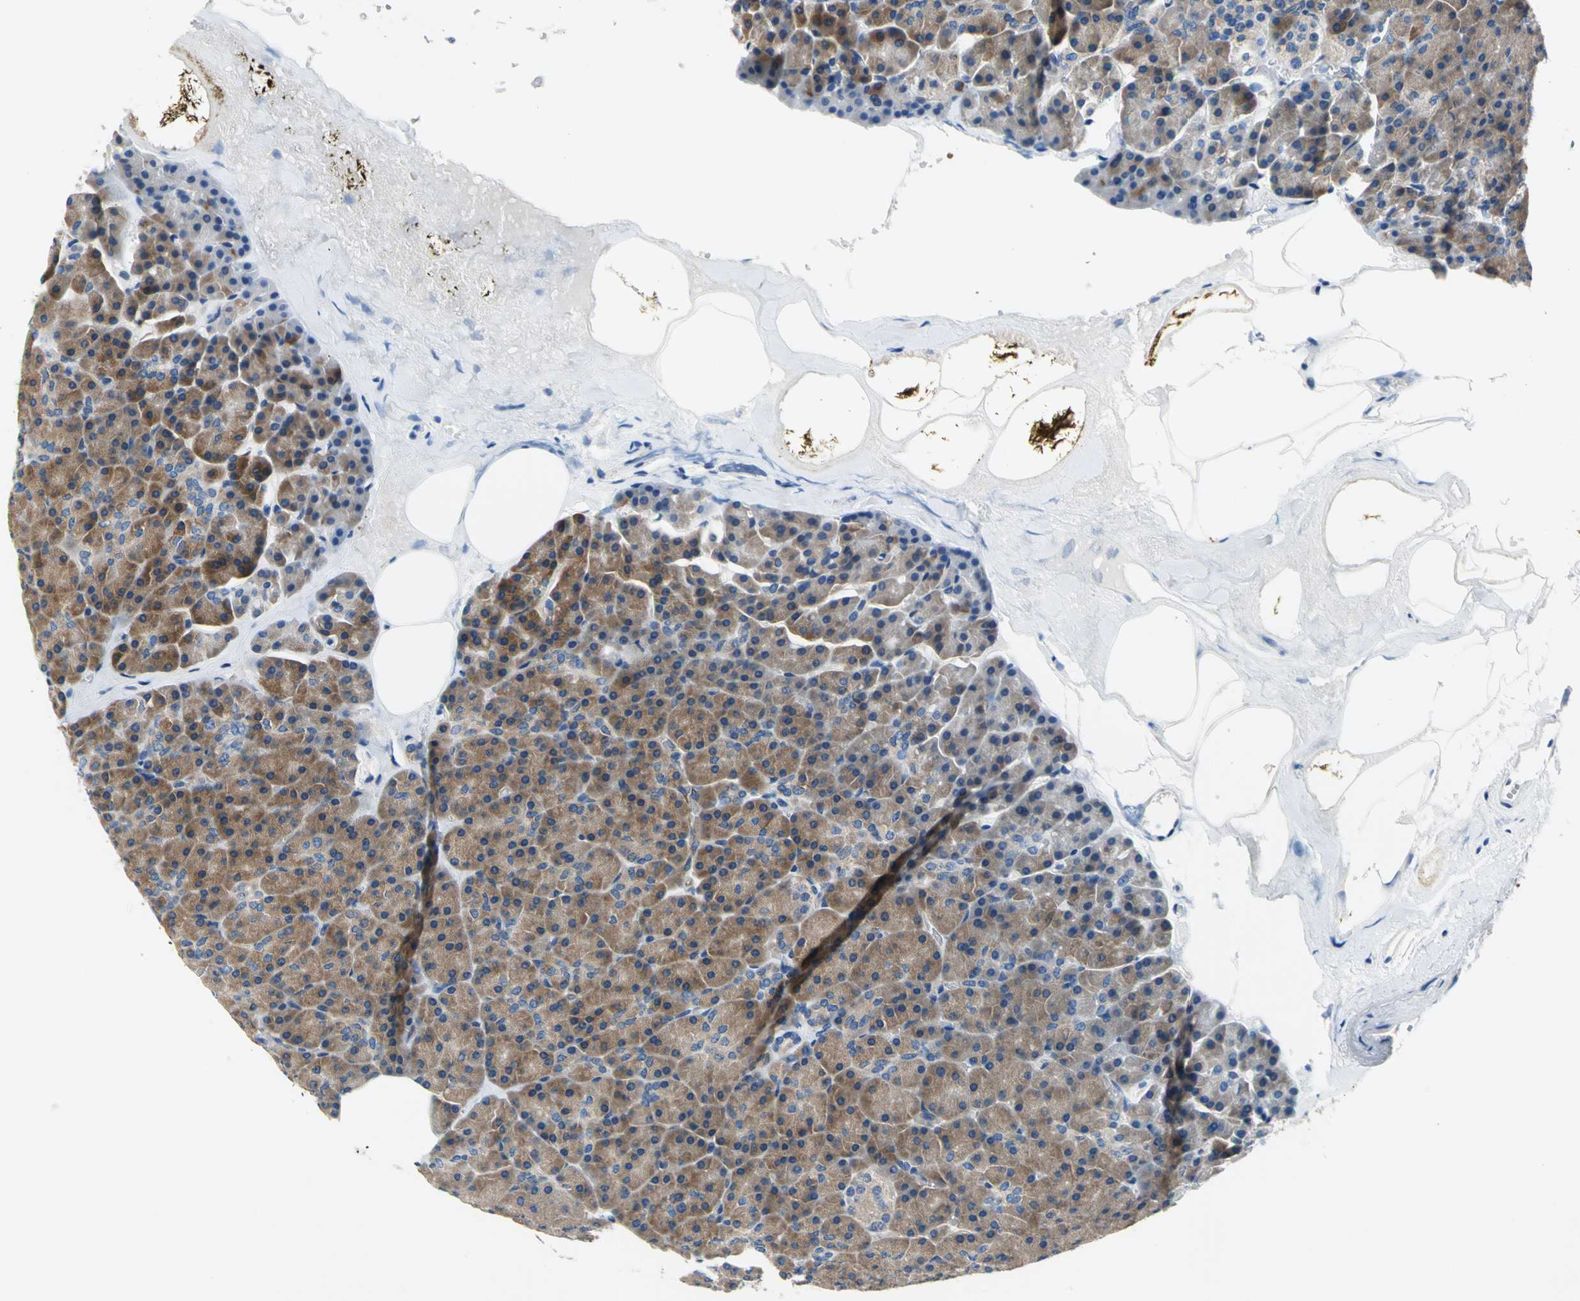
{"staining": {"intensity": "strong", "quantity": ">75%", "location": "cytoplasmic/membranous"}, "tissue": "pancreas", "cell_type": "Exocrine glandular cells", "image_type": "normal", "snomed": [{"axis": "morphology", "description": "Normal tissue, NOS"}, {"axis": "topography", "description": "Pancreas"}], "caption": "A histopathology image of pancreas stained for a protein shows strong cytoplasmic/membranous brown staining in exocrine glandular cells. The staining is performed using DAB (3,3'-diaminobenzidine) brown chromogen to label protein expression. The nuclei are counter-stained blue using hematoxylin.", "gene": "TRIM25", "patient": {"sex": "female", "age": 35}}